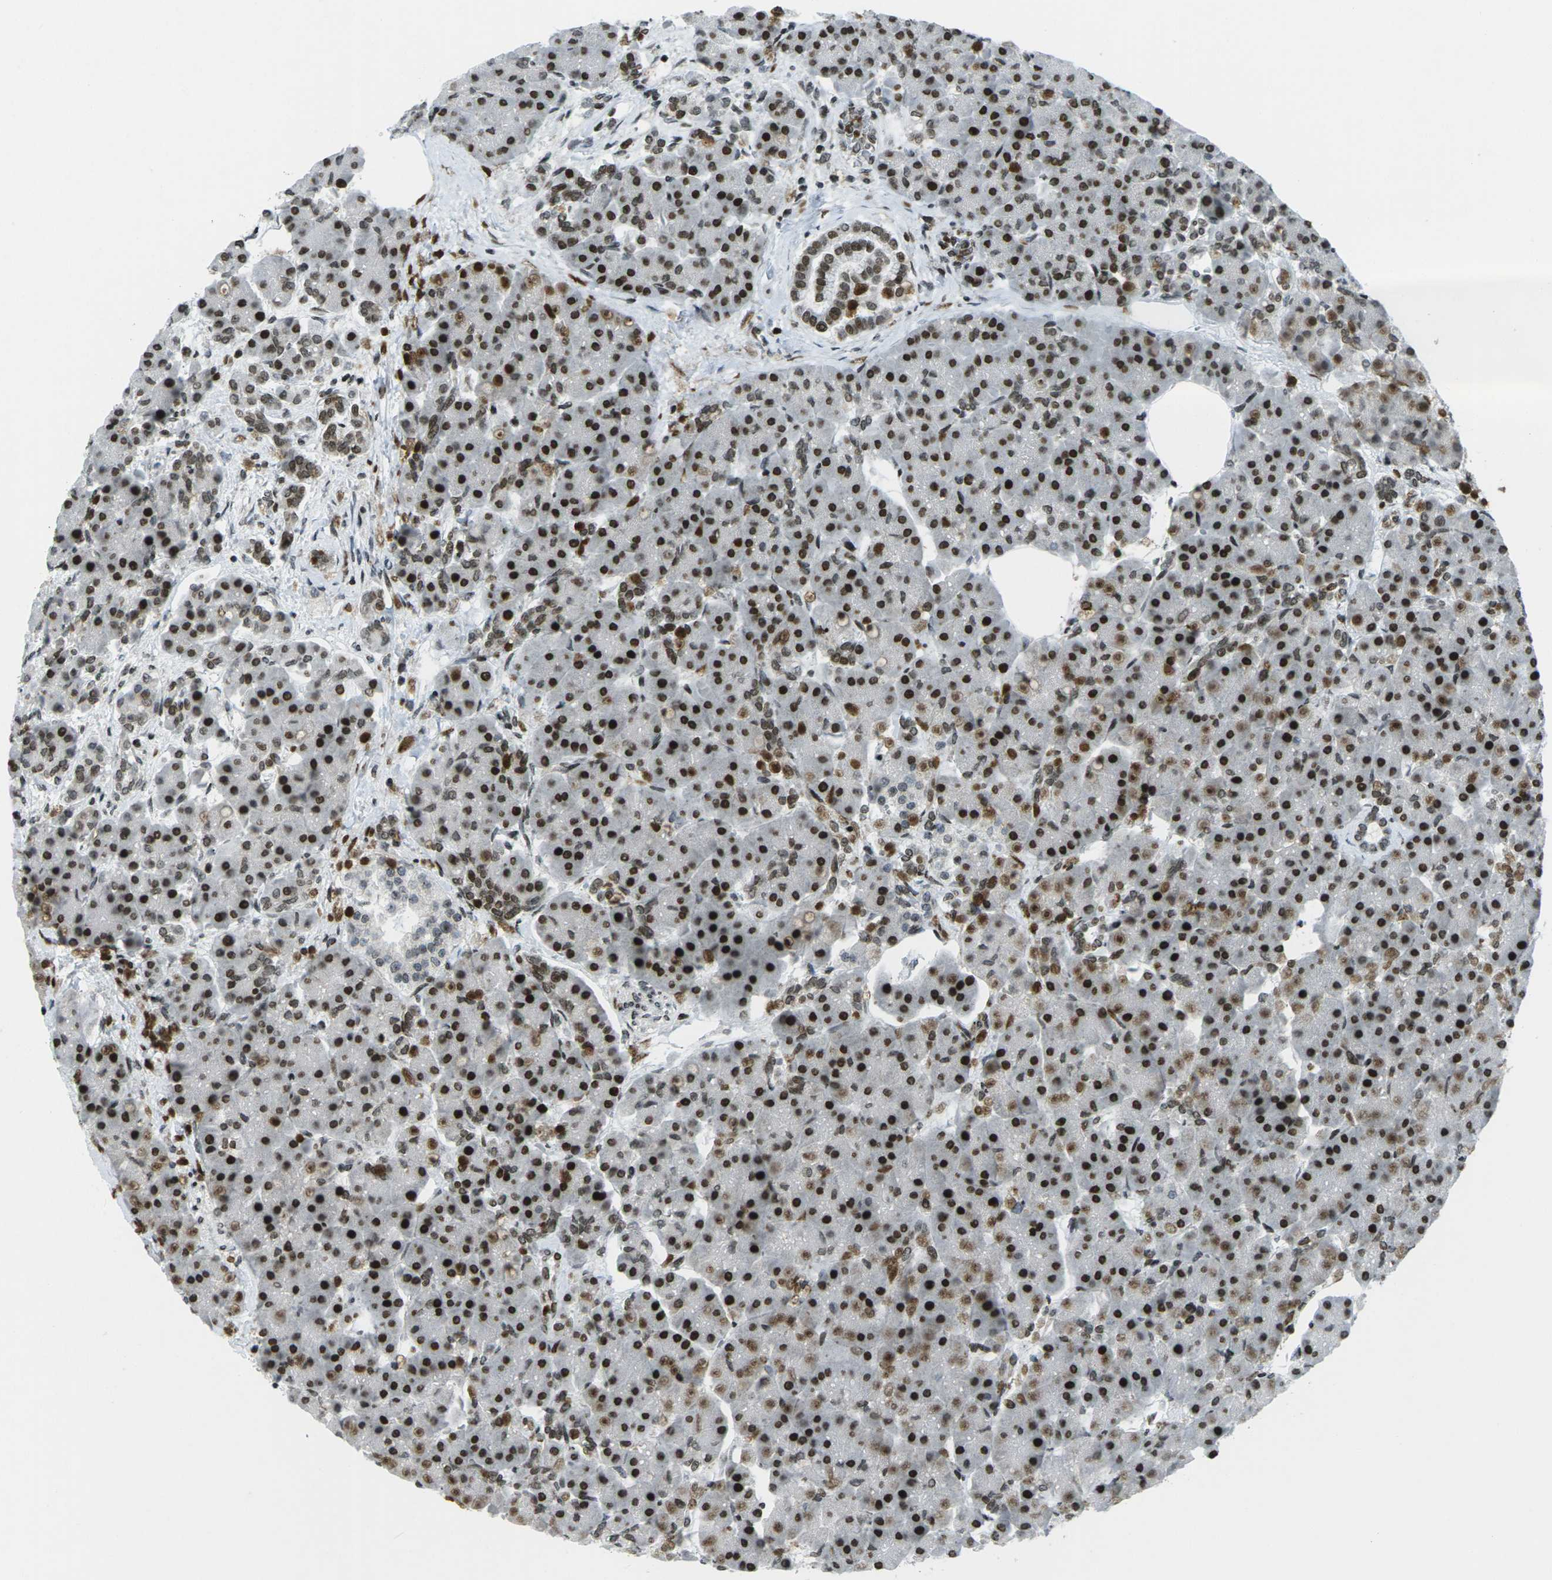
{"staining": {"intensity": "strong", "quantity": ">75%", "location": "nuclear"}, "tissue": "pancreas", "cell_type": "Exocrine glandular cells", "image_type": "normal", "snomed": [{"axis": "morphology", "description": "Normal tissue, NOS"}, {"axis": "topography", "description": "Pancreas"}], "caption": "DAB (3,3'-diaminobenzidine) immunohistochemical staining of benign human pancreas exhibits strong nuclear protein expression in about >75% of exocrine glandular cells. (Stains: DAB (3,3'-diaminobenzidine) in brown, nuclei in blue, Microscopy: brightfield microscopy at high magnification).", "gene": "EME1", "patient": {"sex": "female", "age": 70}}